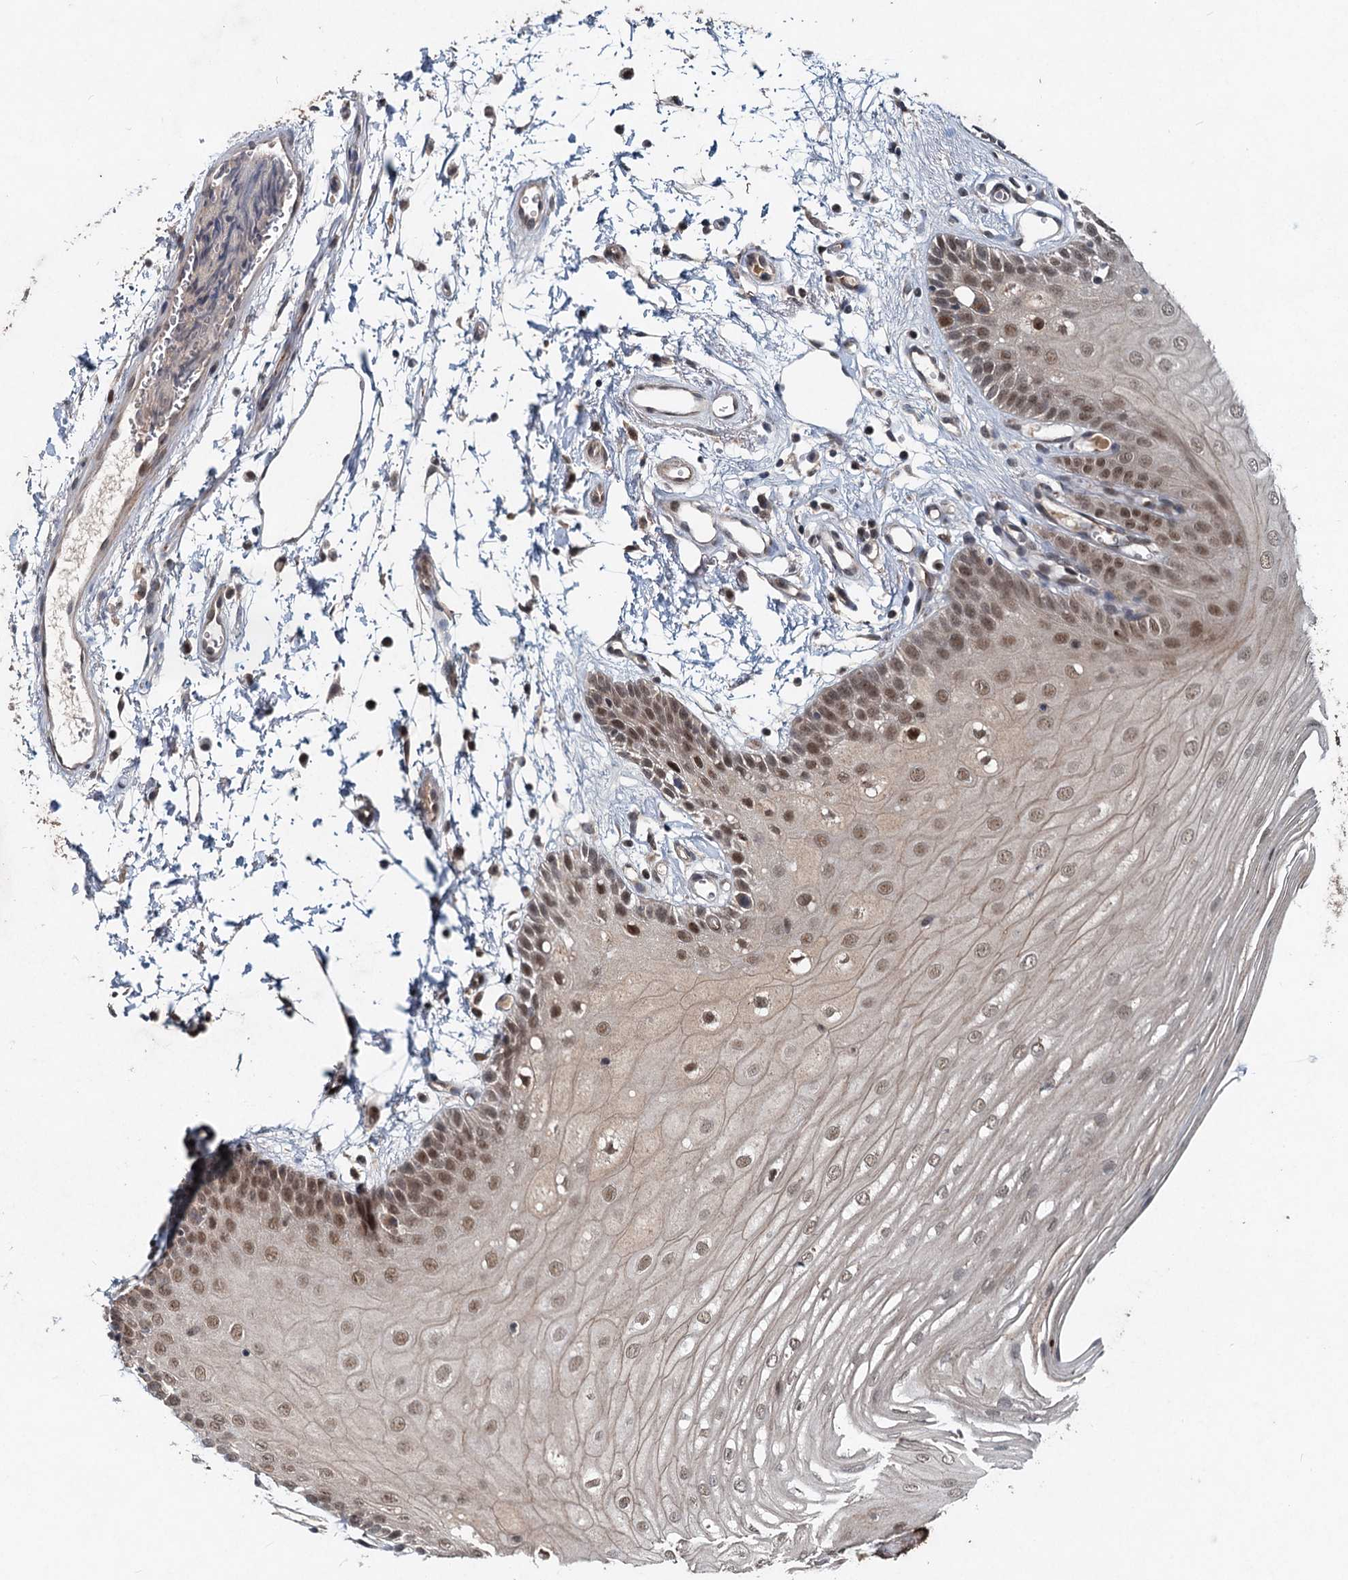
{"staining": {"intensity": "moderate", "quantity": ">75%", "location": "nuclear"}, "tissue": "oral mucosa", "cell_type": "Squamous epithelial cells", "image_type": "normal", "snomed": [{"axis": "morphology", "description": "Normal tissue, NOS"}, {"axis": "topography", "description": "Oral tissue"}, {"axis": "topography", "description": "Tounge, NOS"}], "caption": "Oral mucosa stained with DAB IHC reveals medium levels of moderate nuclear positivity in about >75% of squamous epithelial cells. Immunohistochemistry stains the protein in brown and the nuclei are stained blue.", "gene": "RITA1", "patient": {"sex": "female", "age": 73}}